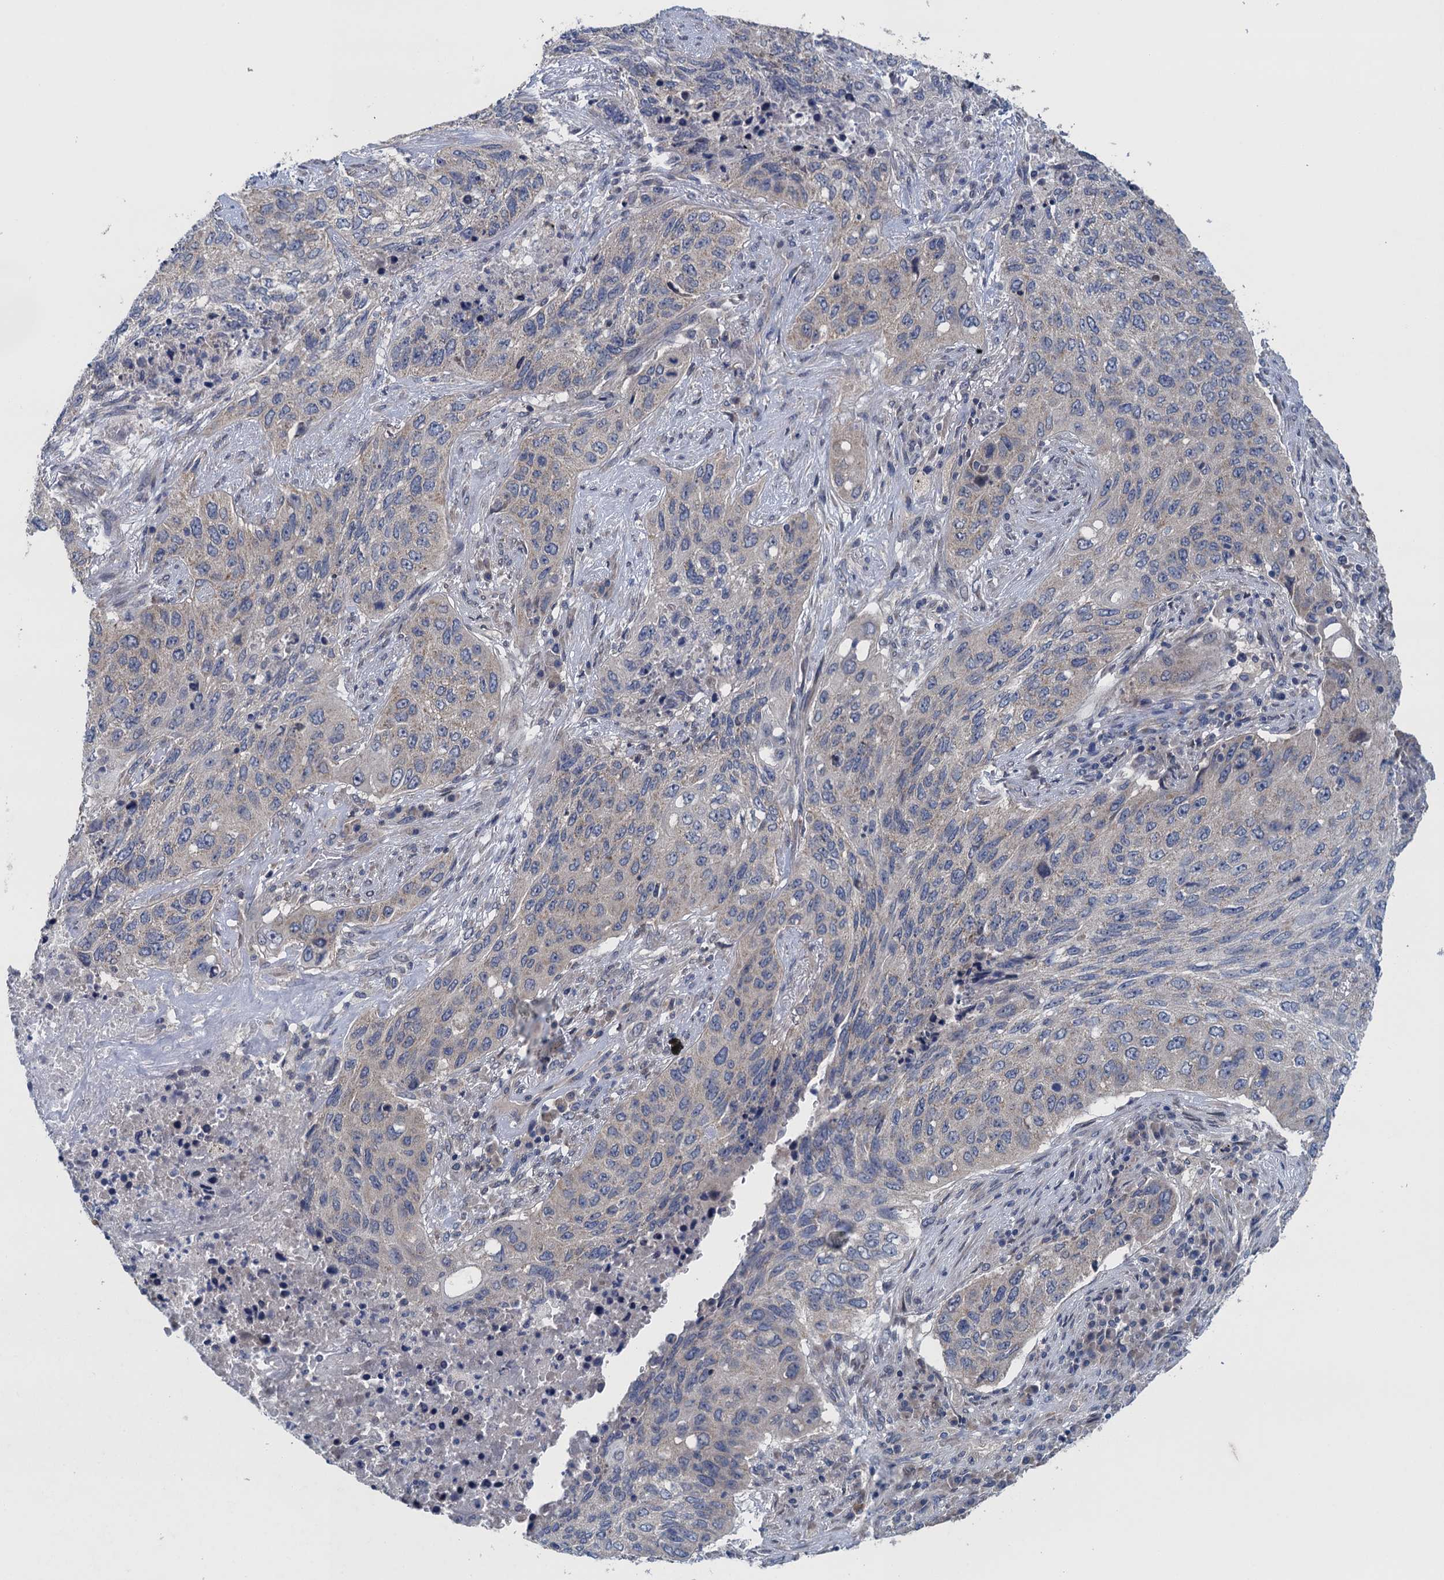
{"staining": {"intensity": "negative", "quantity": "none", "location": "none"}, "tissue": "lung cancer", "cell_type": "Tumor cells", "image_type": "cancer", "snomed": [{"axis": "morphology", "description": "Squamous cell carcinoma, NOS"}, {"axis": "topography", "description": "Lung"}], "caption": "Immunohistochemical staining of squamous cell carcinoma (lung) shows no significant positivity in tumor cells.", "gene": "CTU2", "patient": {"sex": "female", "age": 63}}